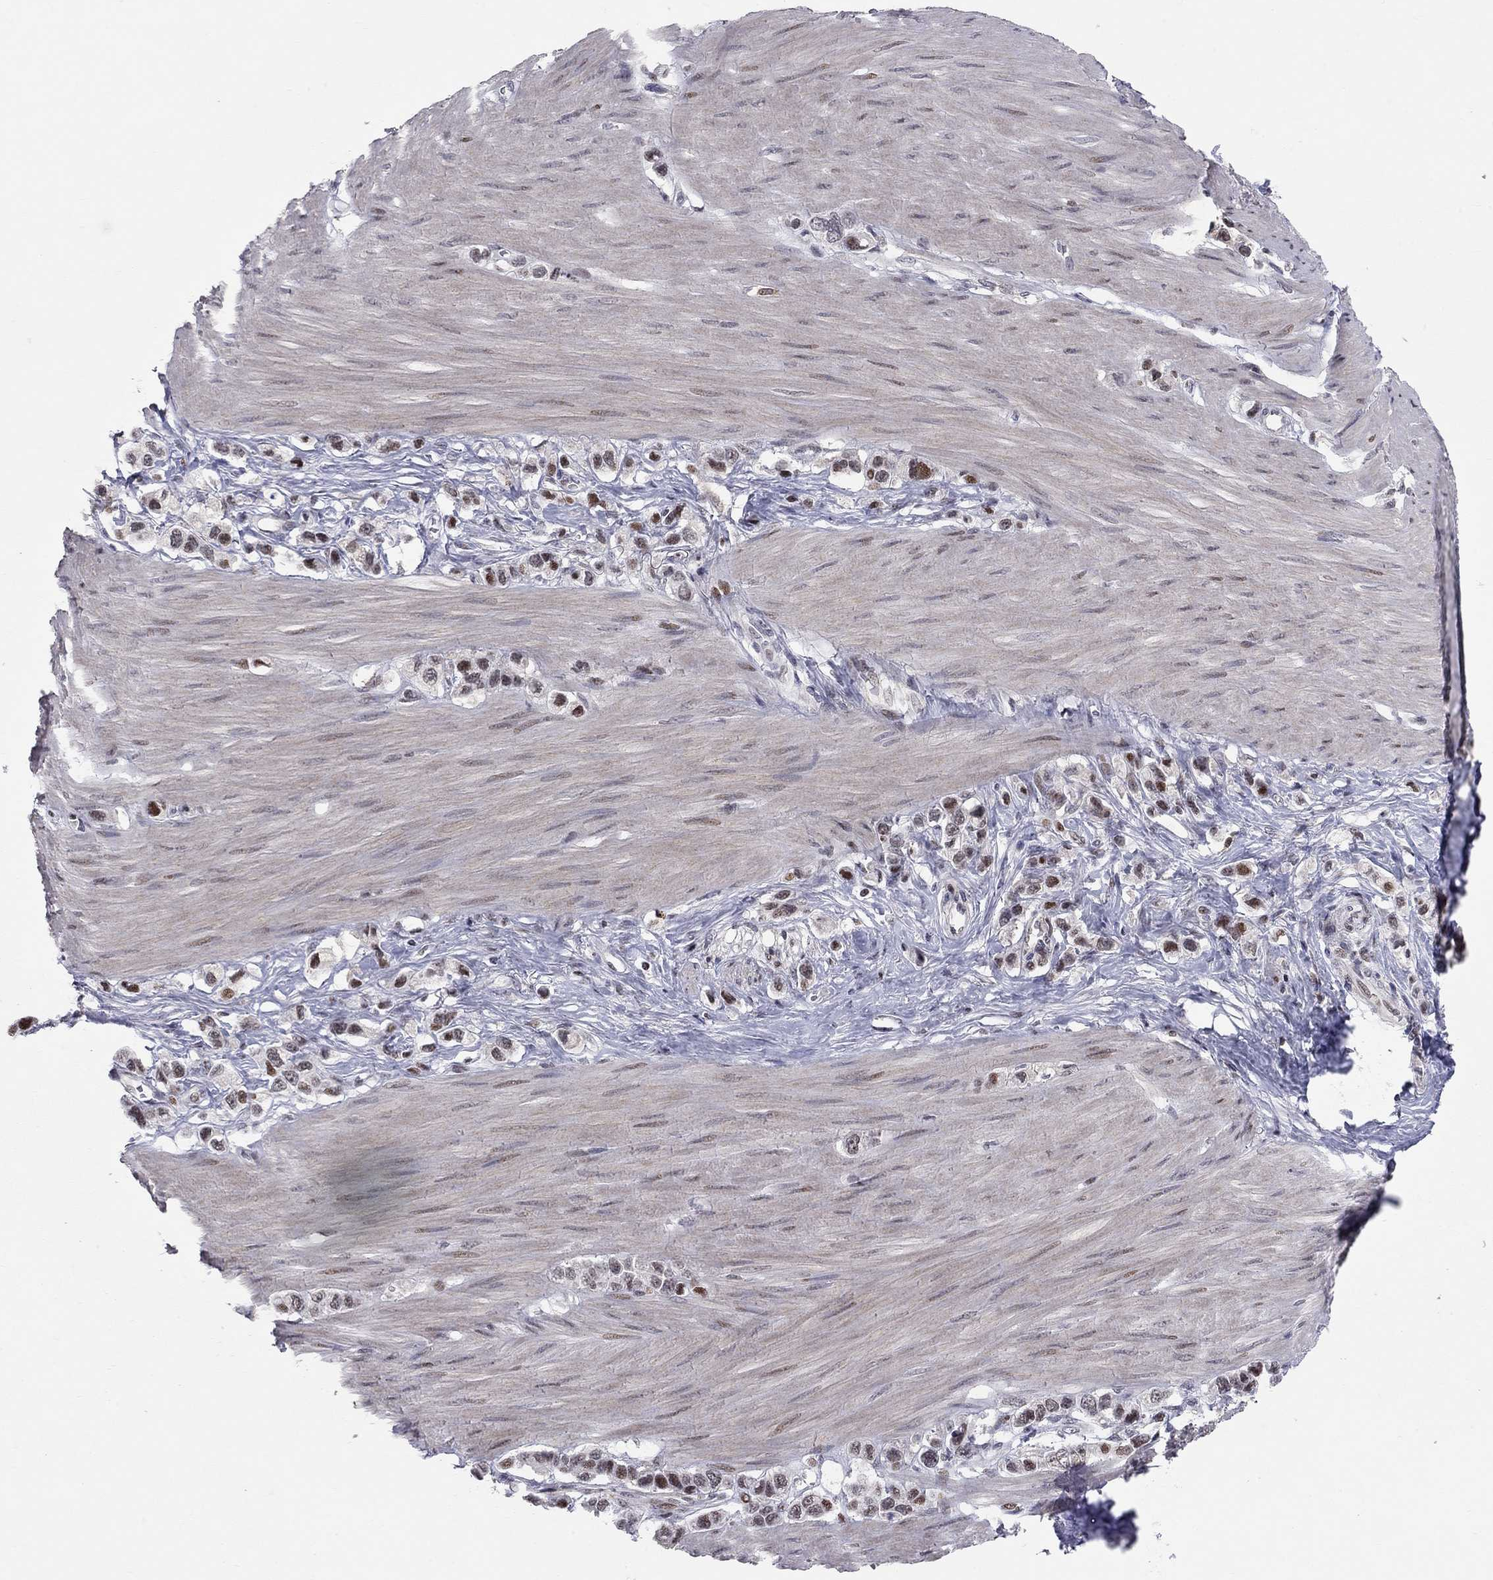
{"staining": {"intensity": "moderate", "quantity": "25%-75%", "location": "nuclear"}, "tissue": "stomach cancer", "cell_type": "Tumor cells", "image_type": "cancer", "snomed": [{"axis": "morphology", "description": "Normal tissue, NOS"}, {"axis": "morphology", "description": "Adenocarcinoma, NOS"}, {"axis": "morphology", "description": "Adenocarcinoma, High grade"}, {"axis": "topography", "description": "Stomach, upper"}, {"axis": "topography", "description": "Stomach"}], "caption": "This image demonstrates immunohistochemistry (IHC) staining of human stomach cancer (adenocarcinoma (high-grade)), with medium moderate nuclear positivity in approximately 25%-75% of tumor cells.", "gene": "HDAC3", "patient": {"sex": "female", "age": 65}}